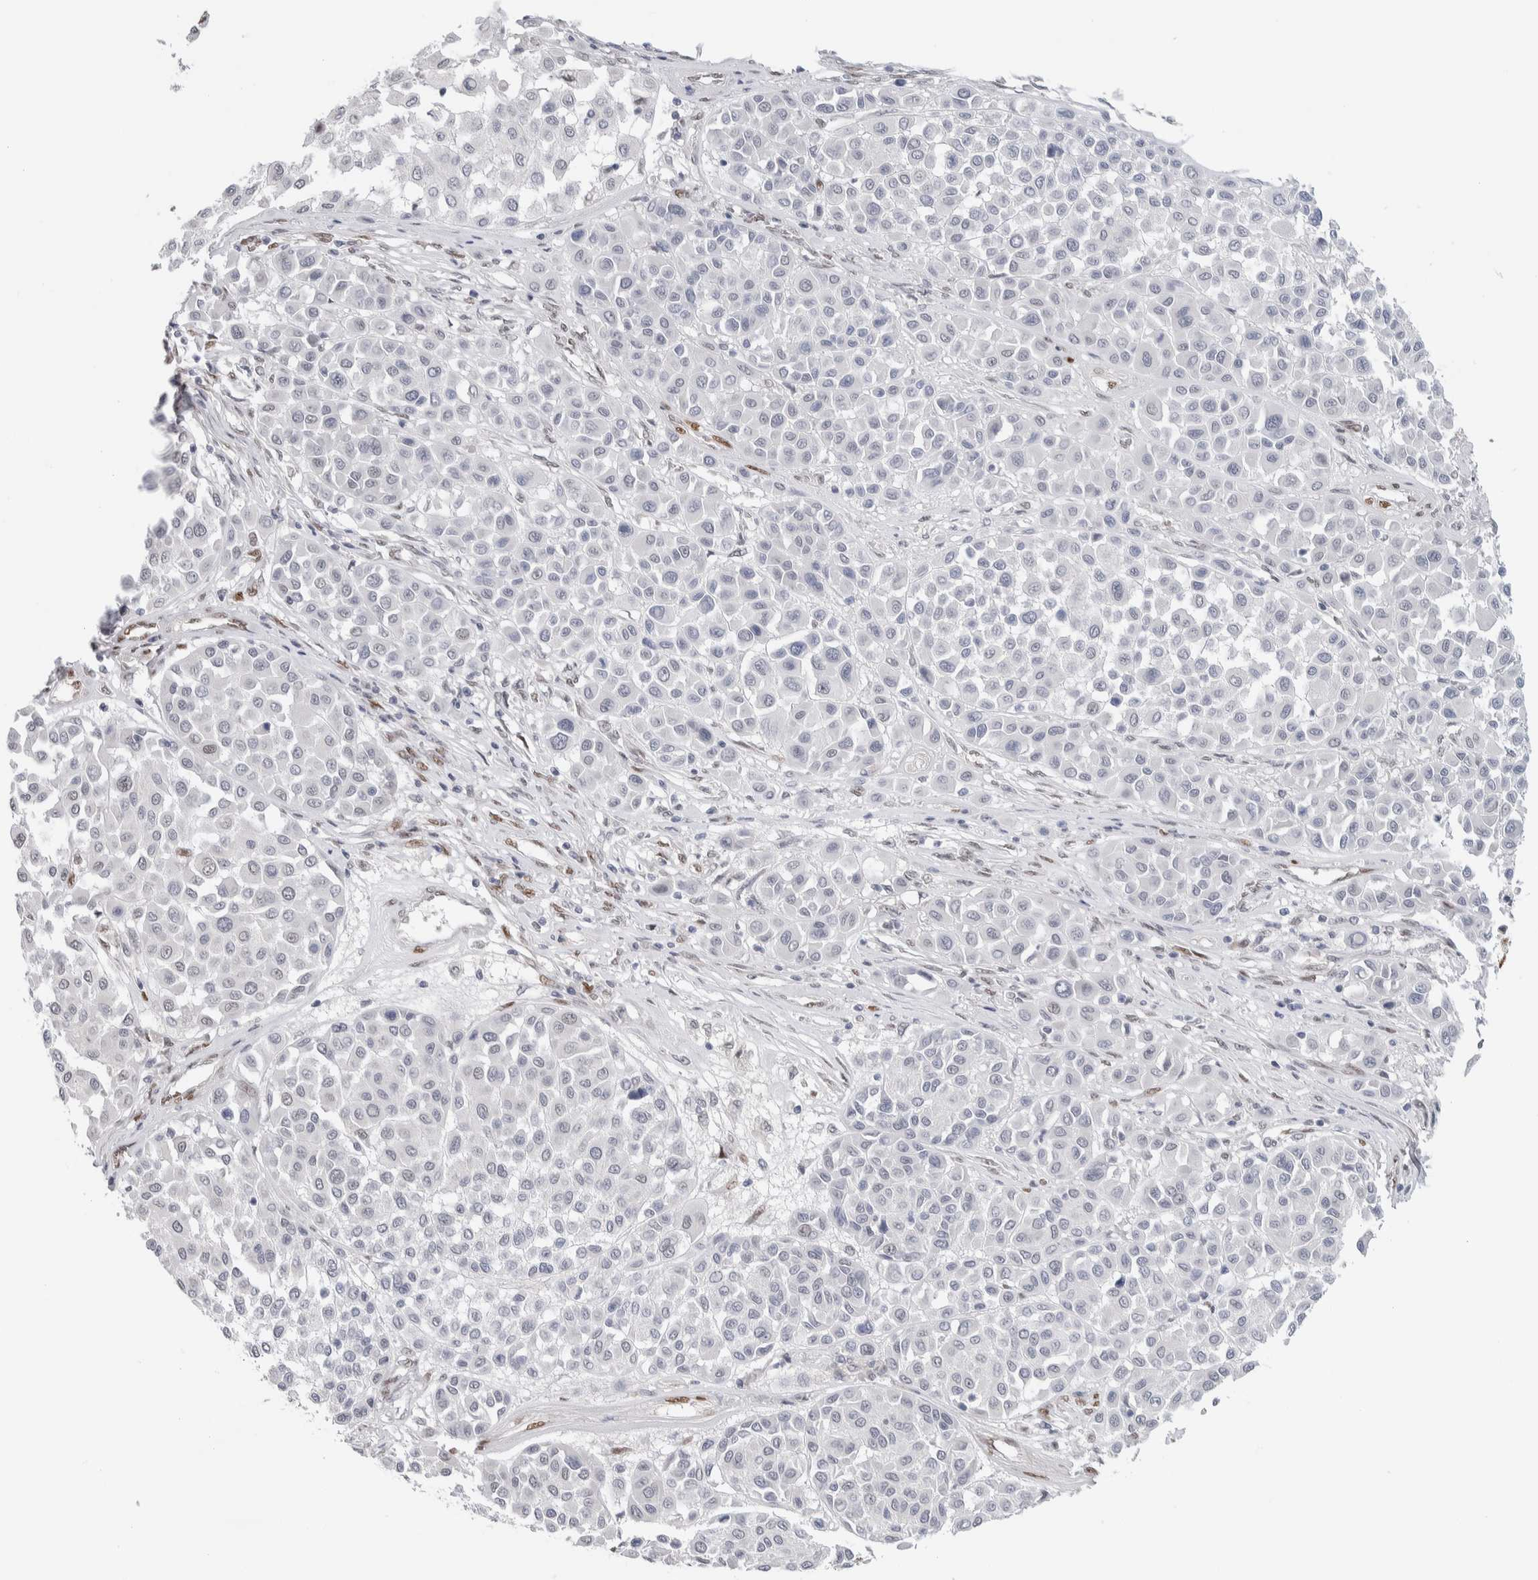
{"staining": {"intensity": "negative", "quantity": "none", "location": "none"}, "tissue": "melanoma", "cell_type": "Tumor cells", "image_type": "cancer", "snomed": [{"axis": "morphology", "description": "Malignant melanoma, Metastatic site"}, {"axis": "topography", "description": "Soft tissue"}], "caption": "This is an IHC micrograph of melanoma. There is no expression in tumor cells.", "gene": "PRMT1", "patient": {"sex": "male", "age": 41}}